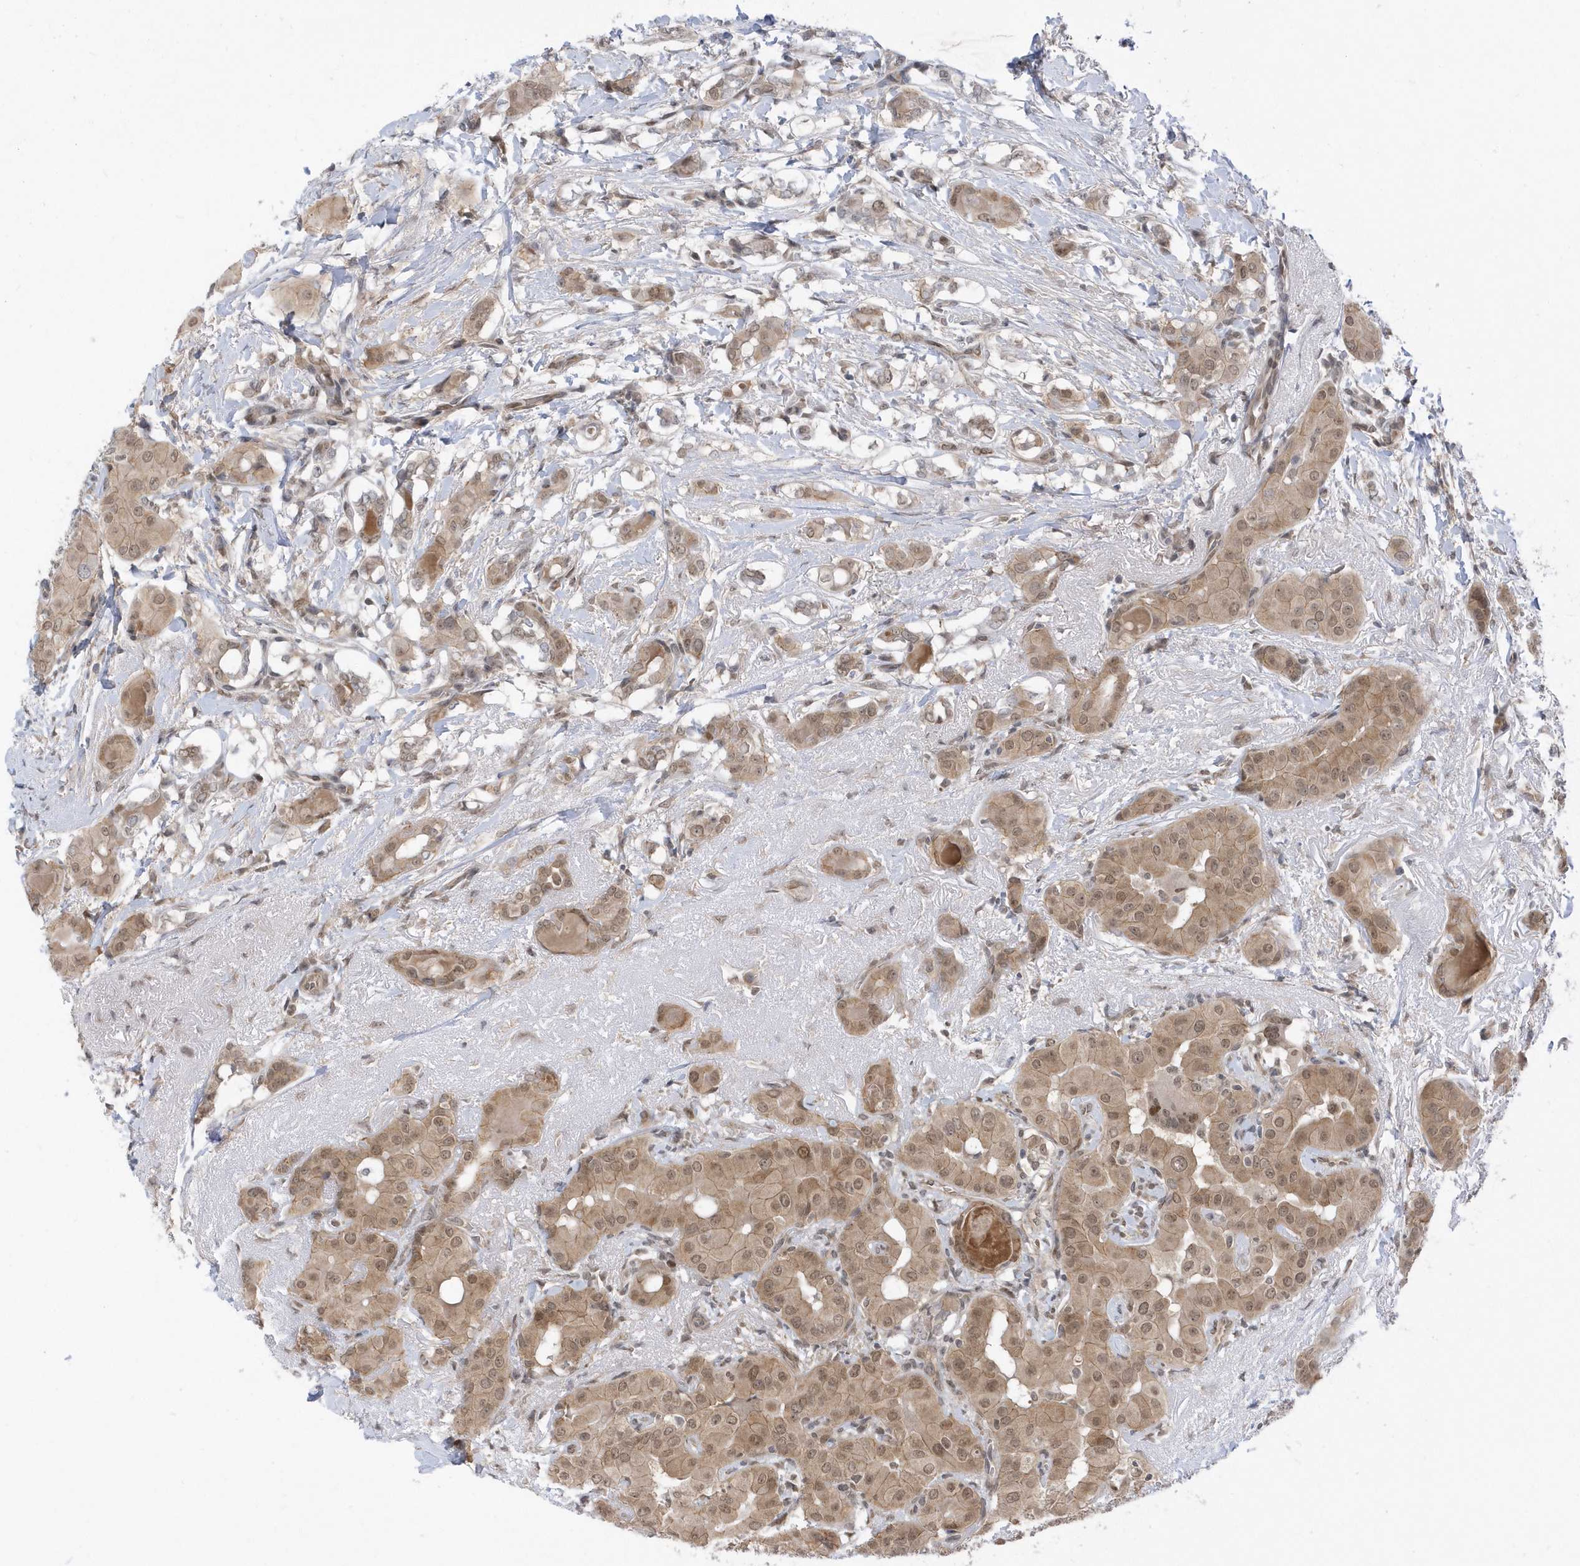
{"staining": {"intensity": "moderate", "quantity": ">75%", "location": "cytoplasmic/membranous,nuclear"}, "tissue": "thyroid cancer", "cell_type": "Tumor cells", "image_type": "cancer", "snomed": [{"axis": "morphology", "description": "Papillary adenocarcinoma, NOS"}, {"axis": "topography", "description": "Thyroid gland"}], "caption": "Brown immunohistochemical staining in papillary adenocarcinoma (thyroid) demonstrates moderate cytoplasmic/membranous and nuclear positivity in about >75% of tumor cells.", "gene": "USP53", "patient": {"sex": "male", "age": 33}}